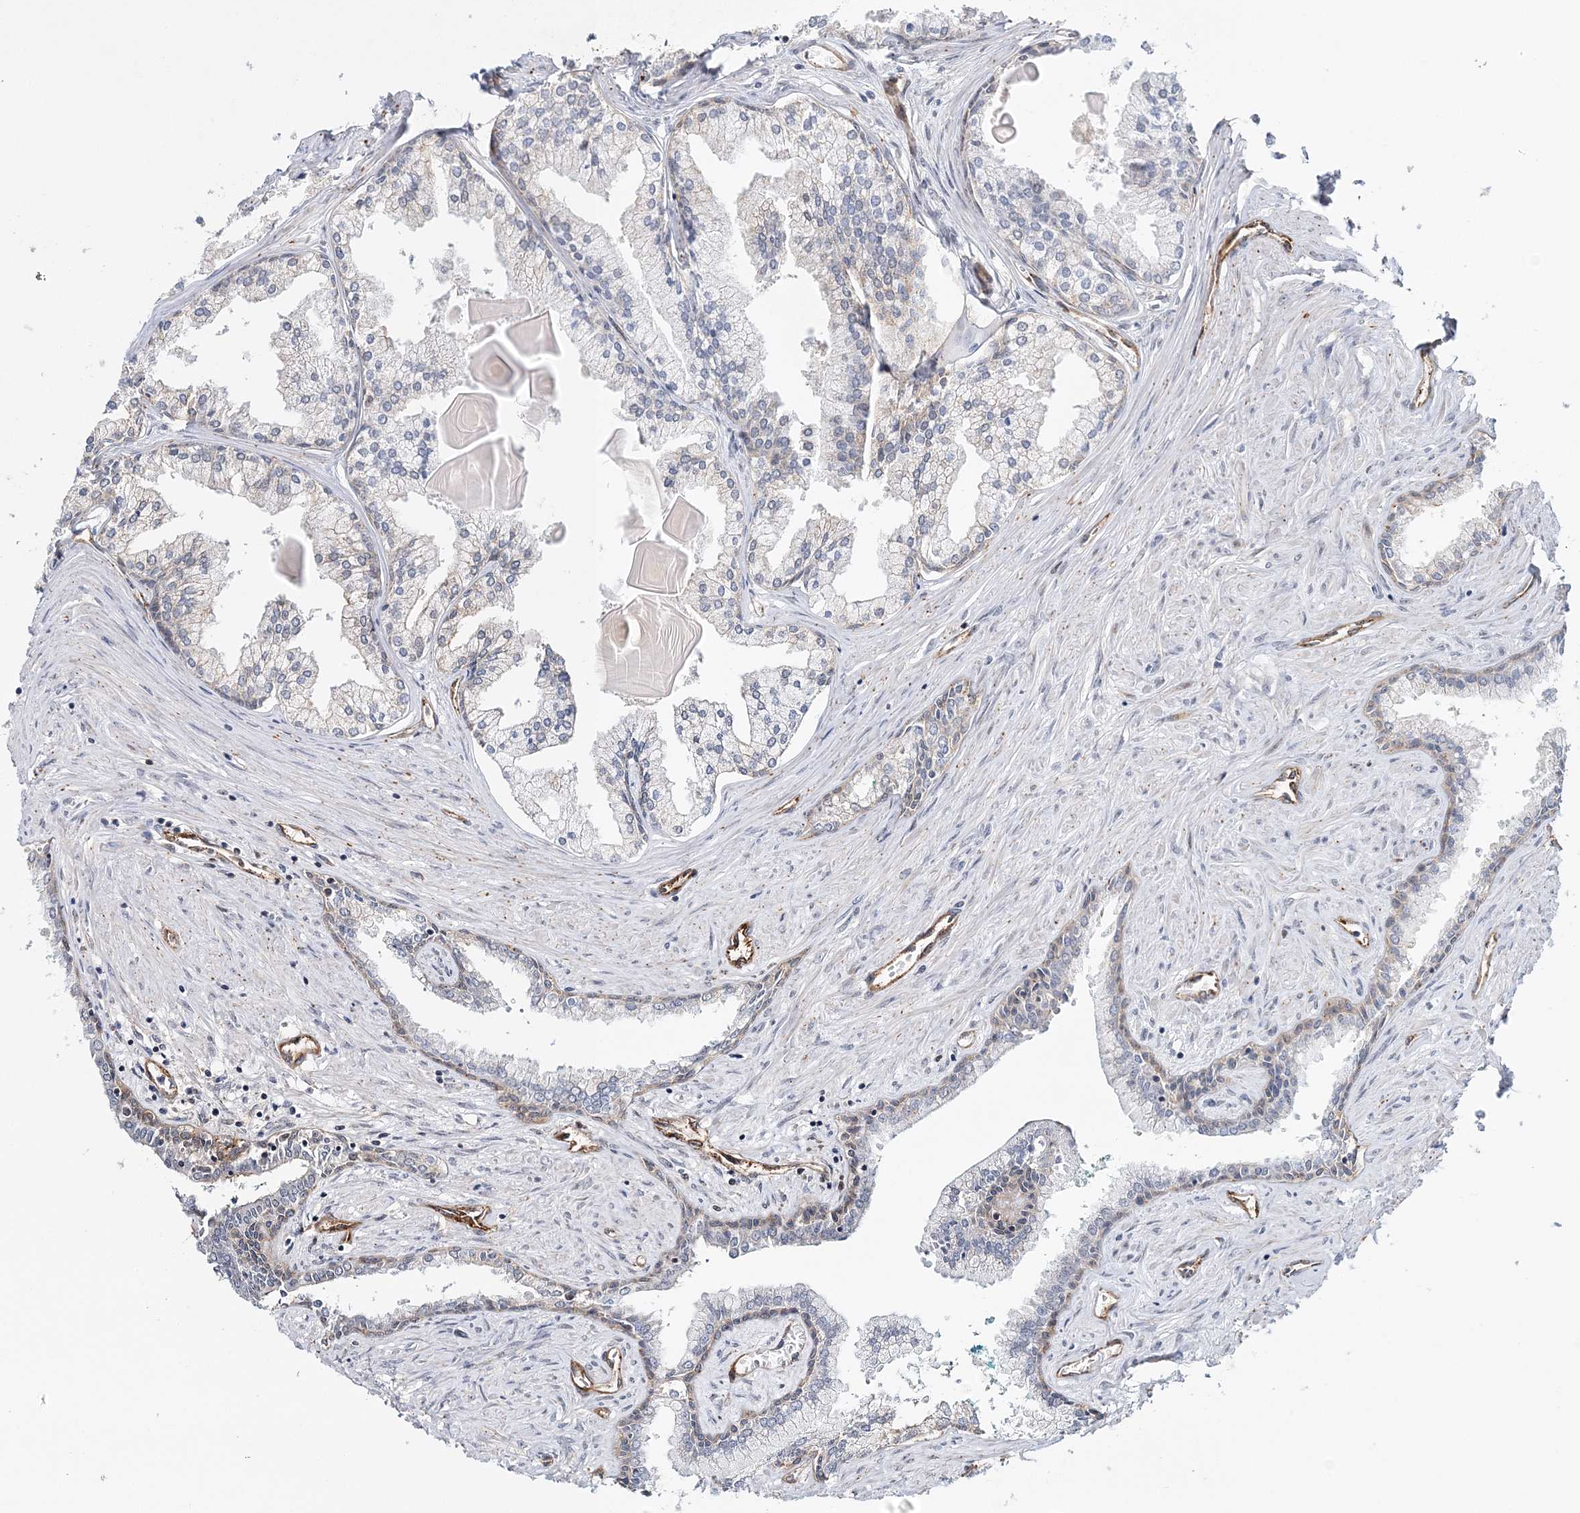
{"staining": {"intensity": "negative", "quantity": "none", "location": "none"}, "tissue": "prostate cancer", "cell_type": "Tumor cells", "image_type": "cancer", "snomed": [{"axis": "morphology", "description": "Adenocarcinoma, High grade"}, {"axis": "topography", "description": "Prostate"}], "caption": "This image is of high-grade adenocarcinoma (prostate) stained with immunohistochemistry to label a protein in brown with the nuclei are counter-stained blue. There is no staining in tumor cells.", "gene": "AFAP1L2", "patient": {"sex": "male", "age": 68}}